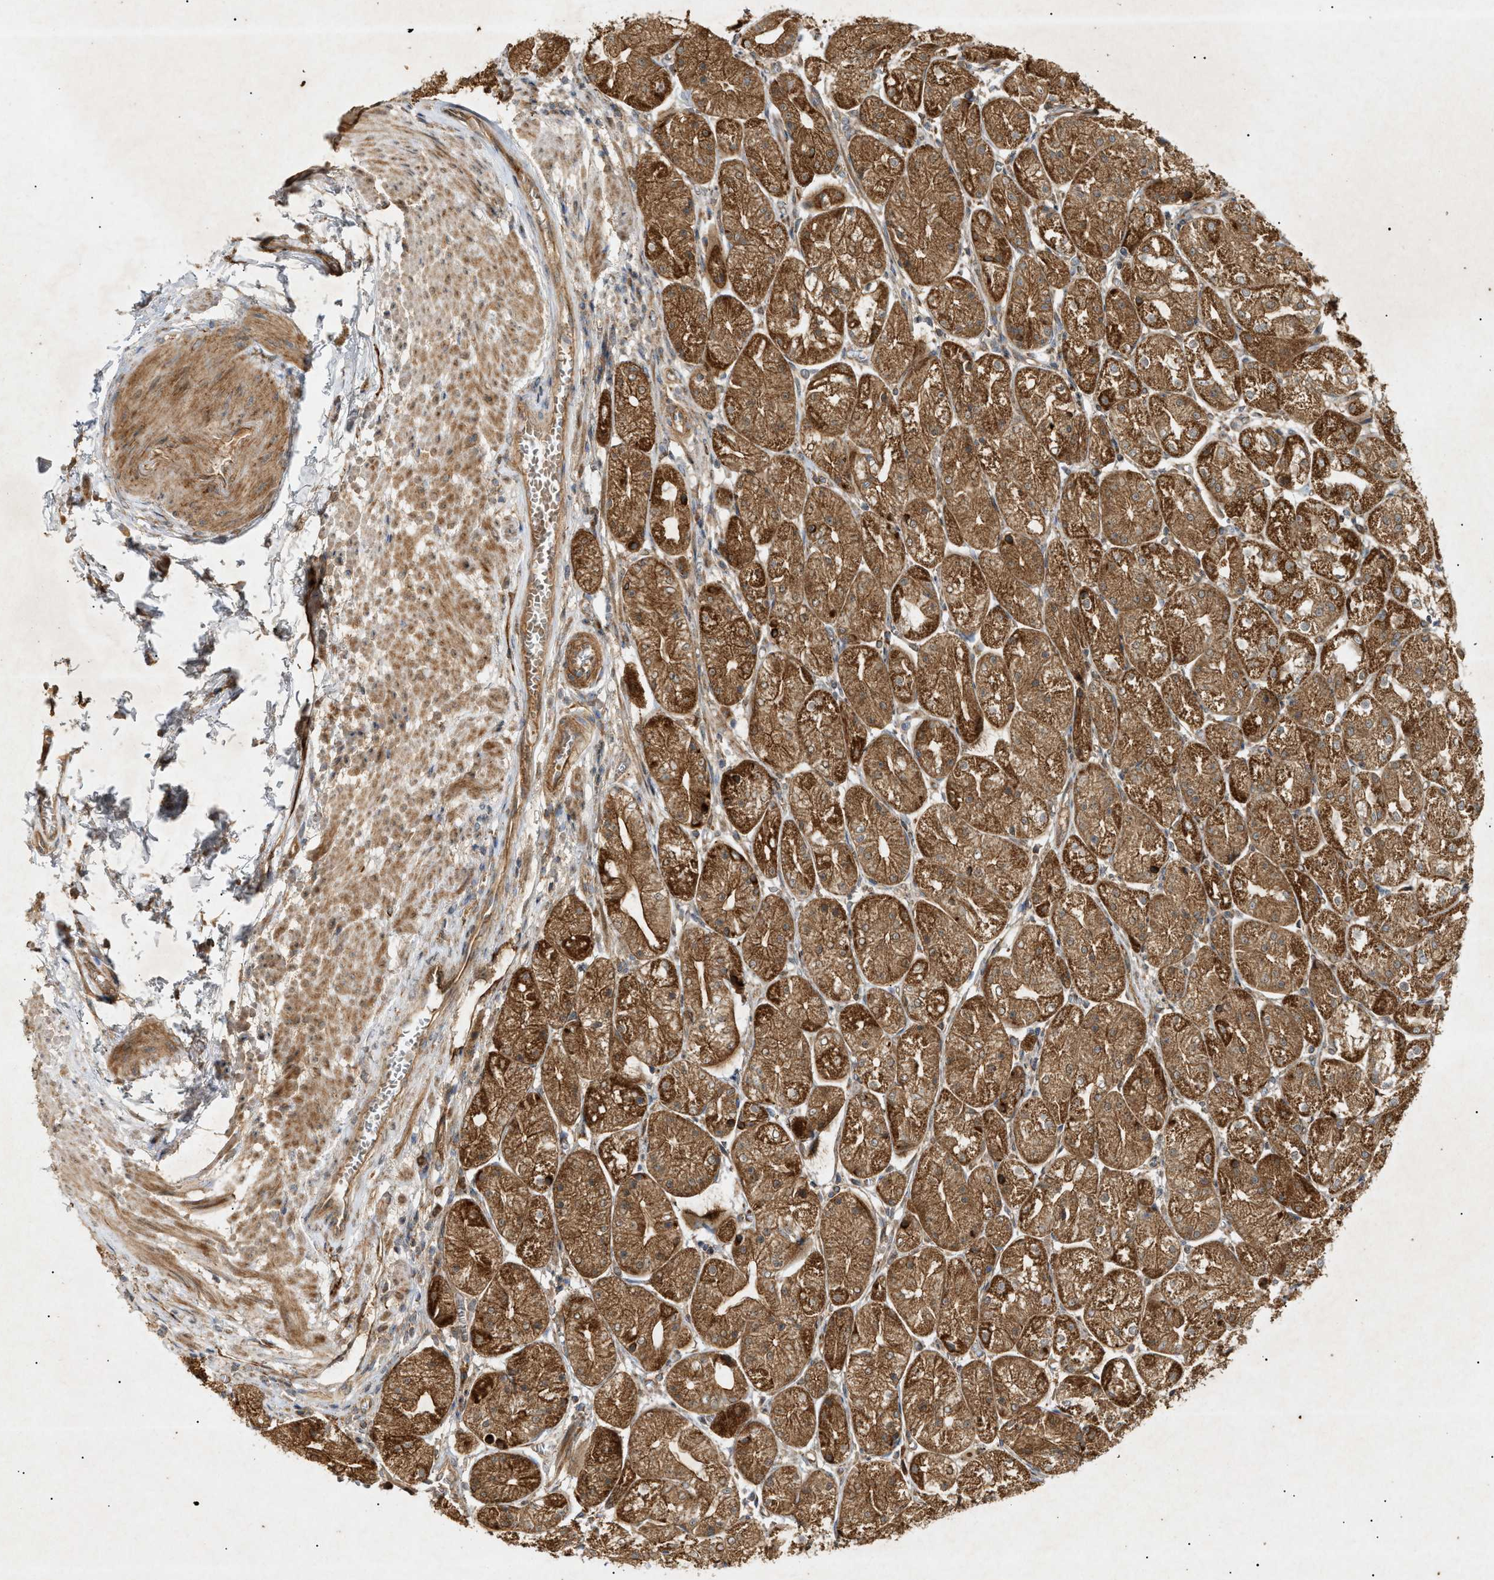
{"staining": {"intensity": "strong", "quantity": ">75%", "location": "cytoplasmic/membranous"}, "tissue": "stomach", "cell_type": "Glandular cells", "image_type": "normal", "snomed": [{"axis": "morphology", "description": "Normal tissue, NOS"}, {"axis": "topography", "description": "Stomach, upper"}], "caption": "Unremarkable stomach demonstrates strong cytoplasmic/membranous positivity in about >75% of glandular cells, visualized by immunohistochemistry.", "gene": "MTCH1", "patient": {"sex": "male", "age": 72}}